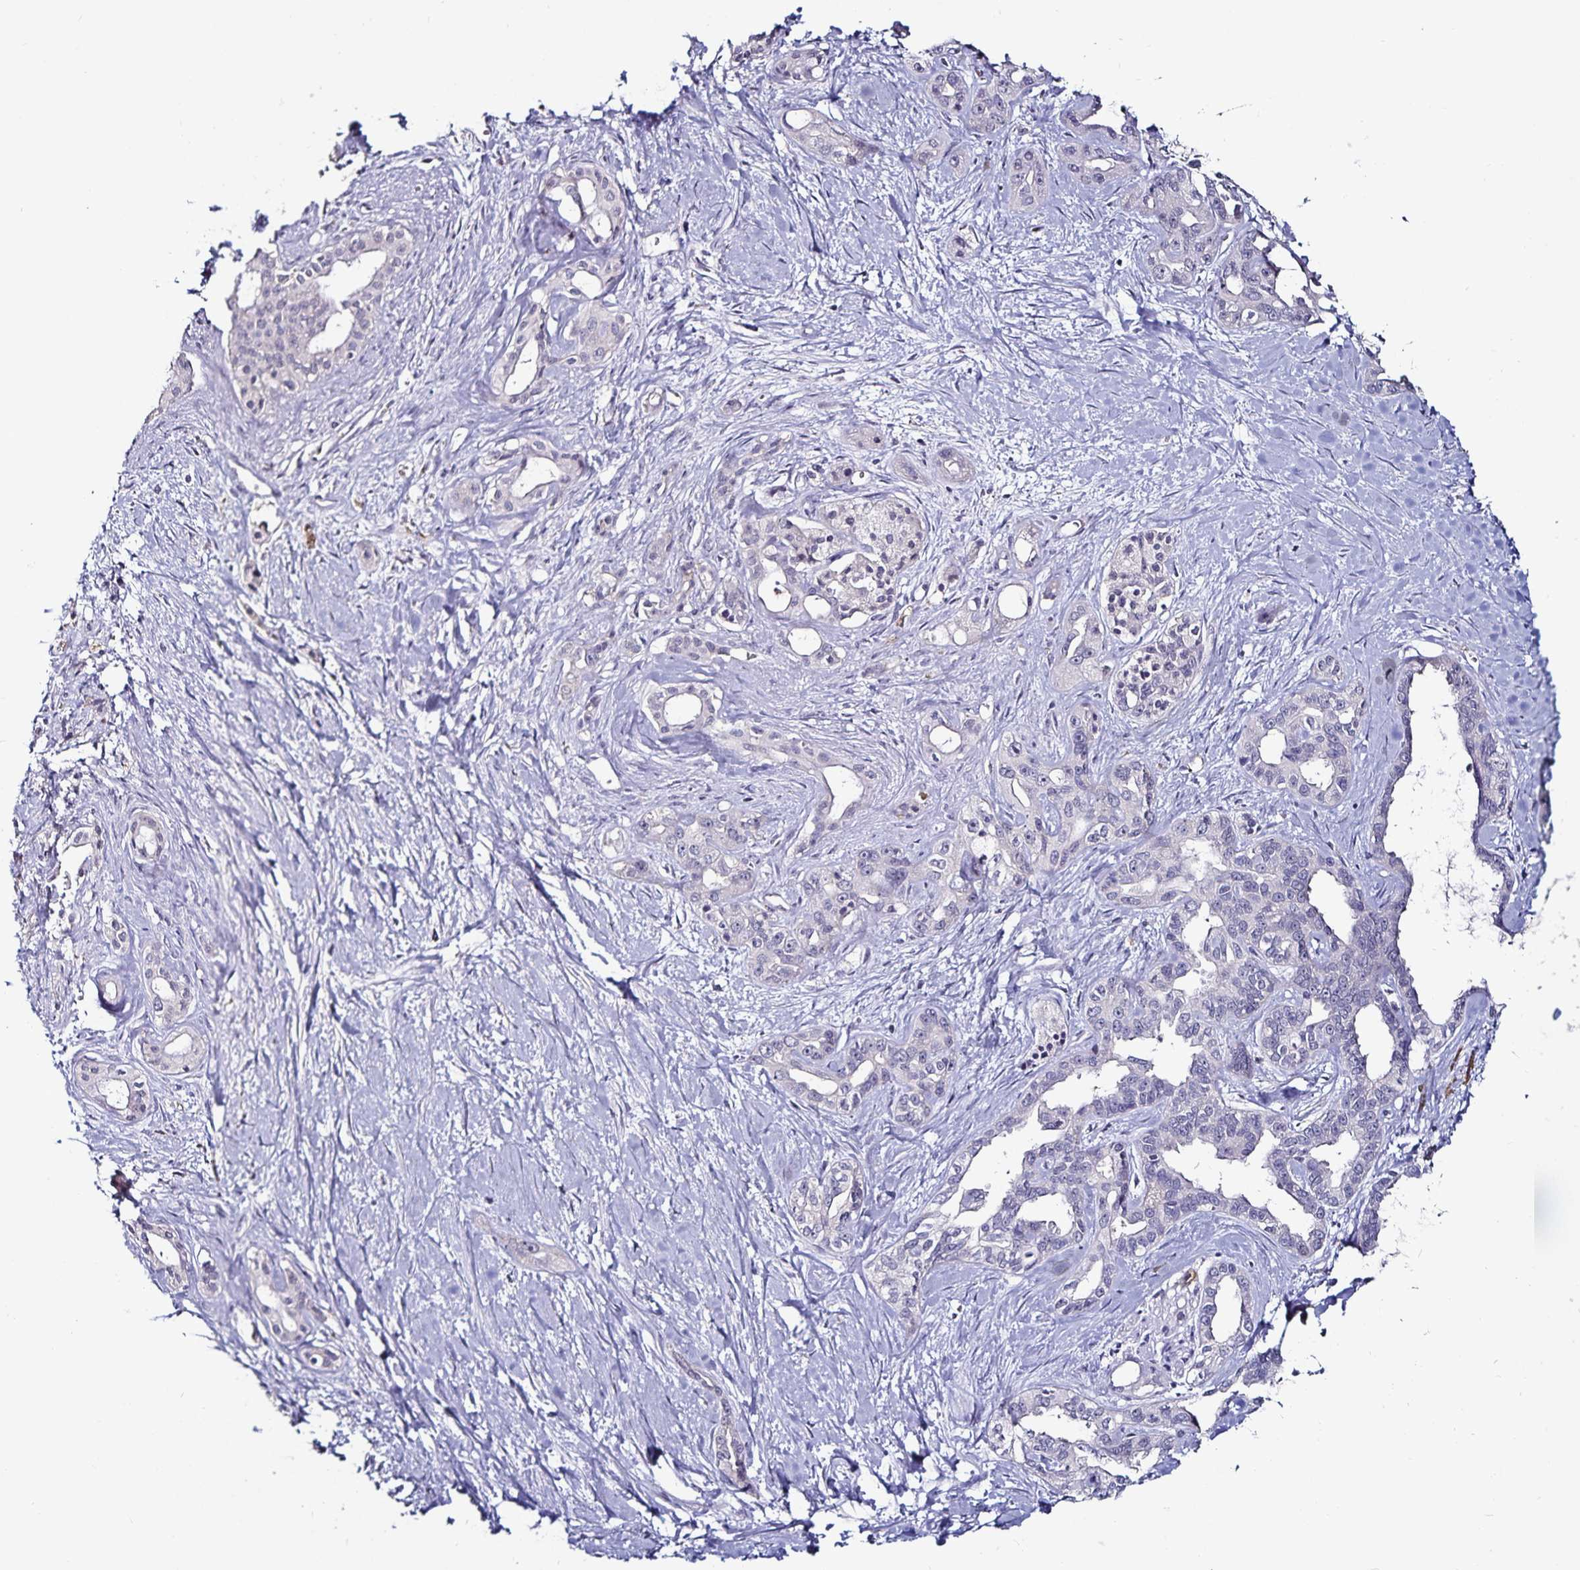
{"staining": {"intensity": "negative", "quantity": "none", "location": "none"}, "tissue": "pancreatic cancer", "cell_type": "Tumor cells", "image_type": "cancer", "snomed": [{"axis": "morphology", "description": "Adenocarcinoma, NOS"}, {"axis": "topography", "description": "Pancreas"}], "caption": "Human pancreatic cancer (adenocarcinoma) stained for a protein using IHC demonstrates no staining in tumor cells.", "gene": "ACSL5", "patient": {"sex": "female", "age": 50}}